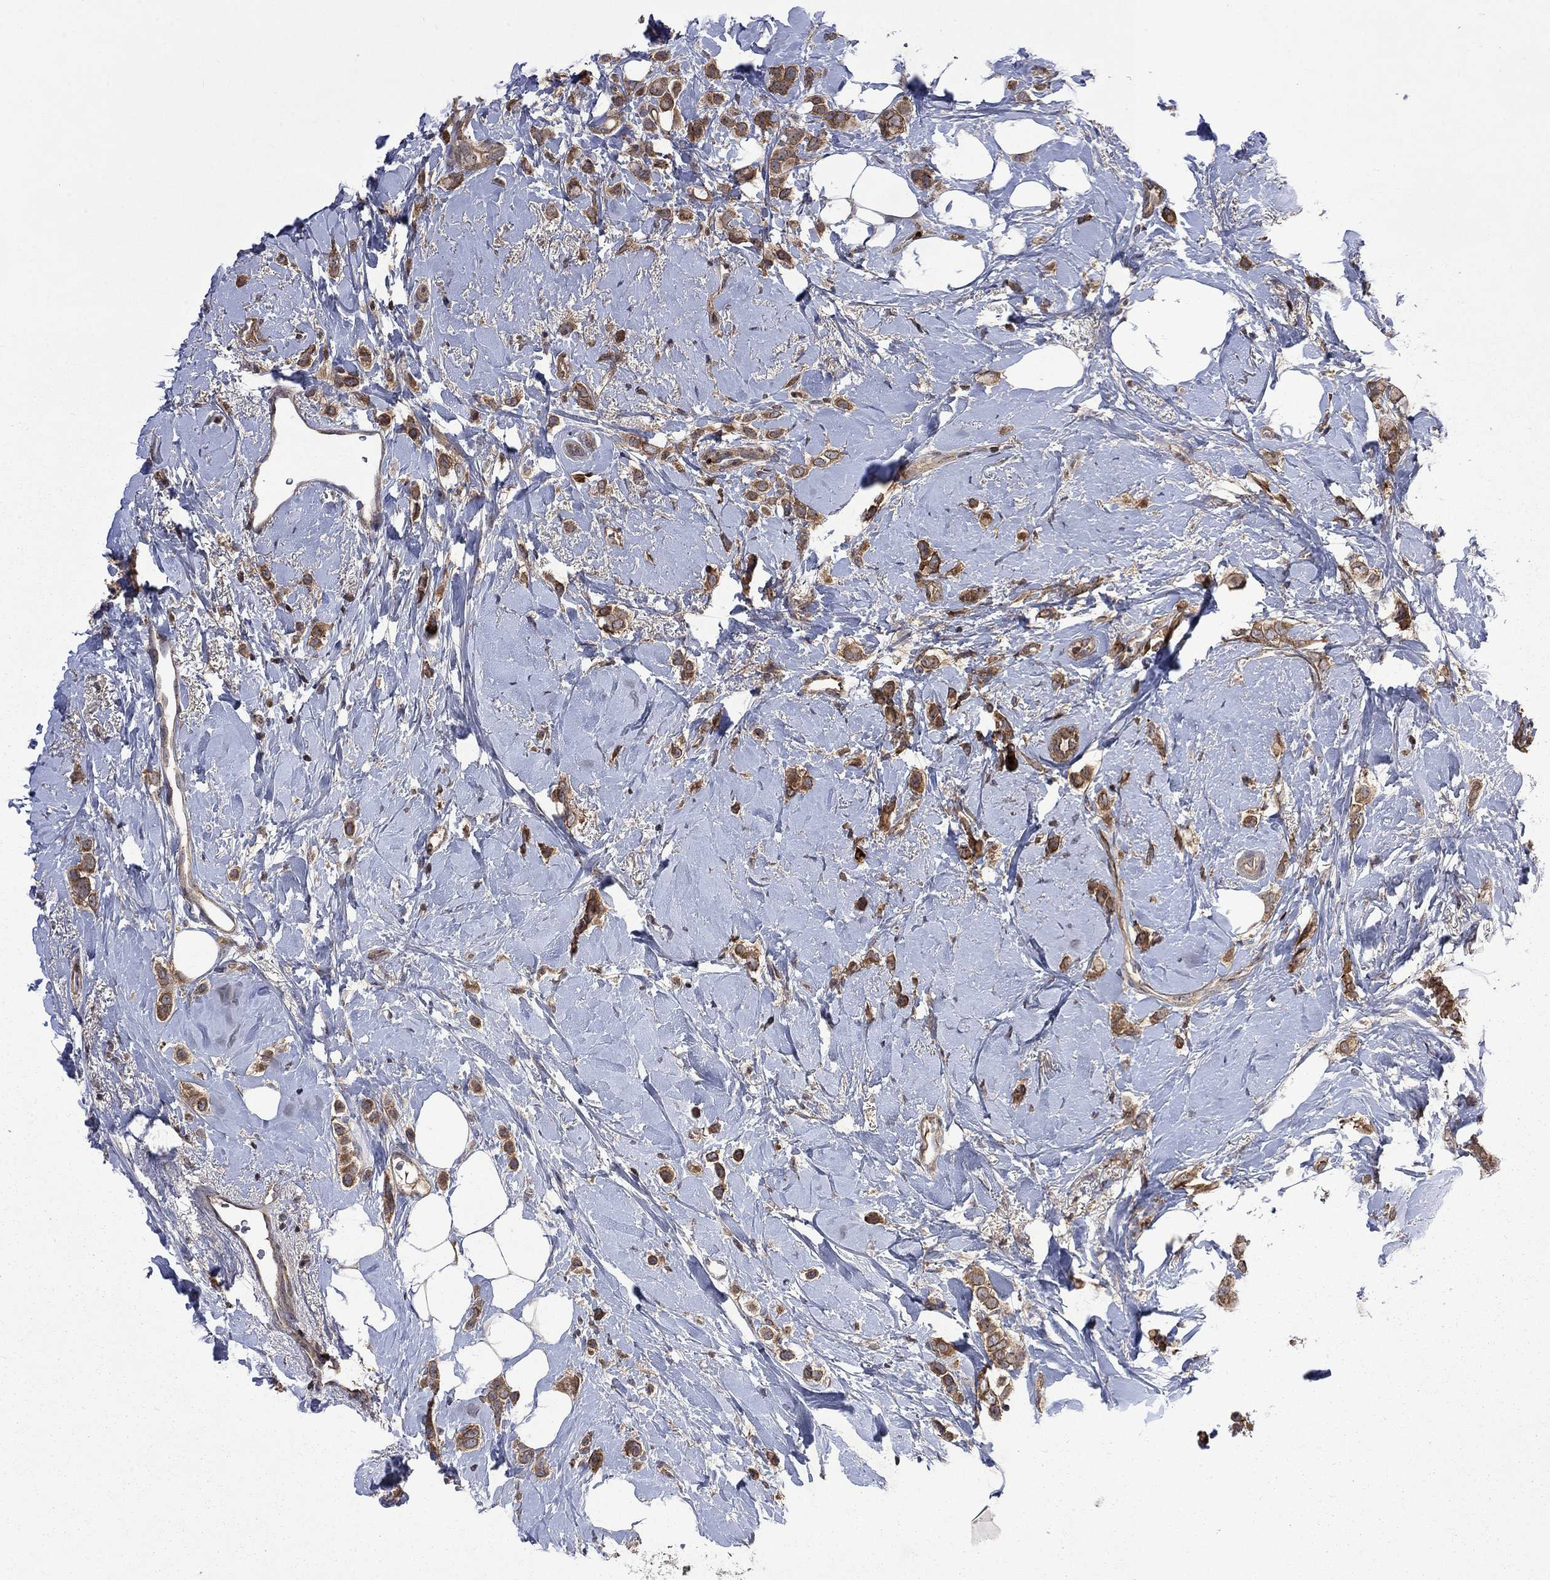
{"staining": {"intensity": "moderate", "quantity": ">75%", "location": "cytoplasmic/membranous"}, "tissue": "breast cancer", "cell_type": "Tumor cells", "image_type": "cancer", "snomed": [{"axis": "morphology", "description": "Lobular carcinoma"}, {"axis": "topography", "description": "Breast"}], "caption": "Brown immunohistochemical staining in breast cancer shows moderate cytoplasmic/membranous staining in about >75% of tumor cells. The staining was performed using DAB (3,3'-diaminobenzidine), with brown indicating positive protein expression. Nuclei are stained blue with hematoxylin.", "gene": "TMEM33", "patient": {"sex": "female", "age": 66}}